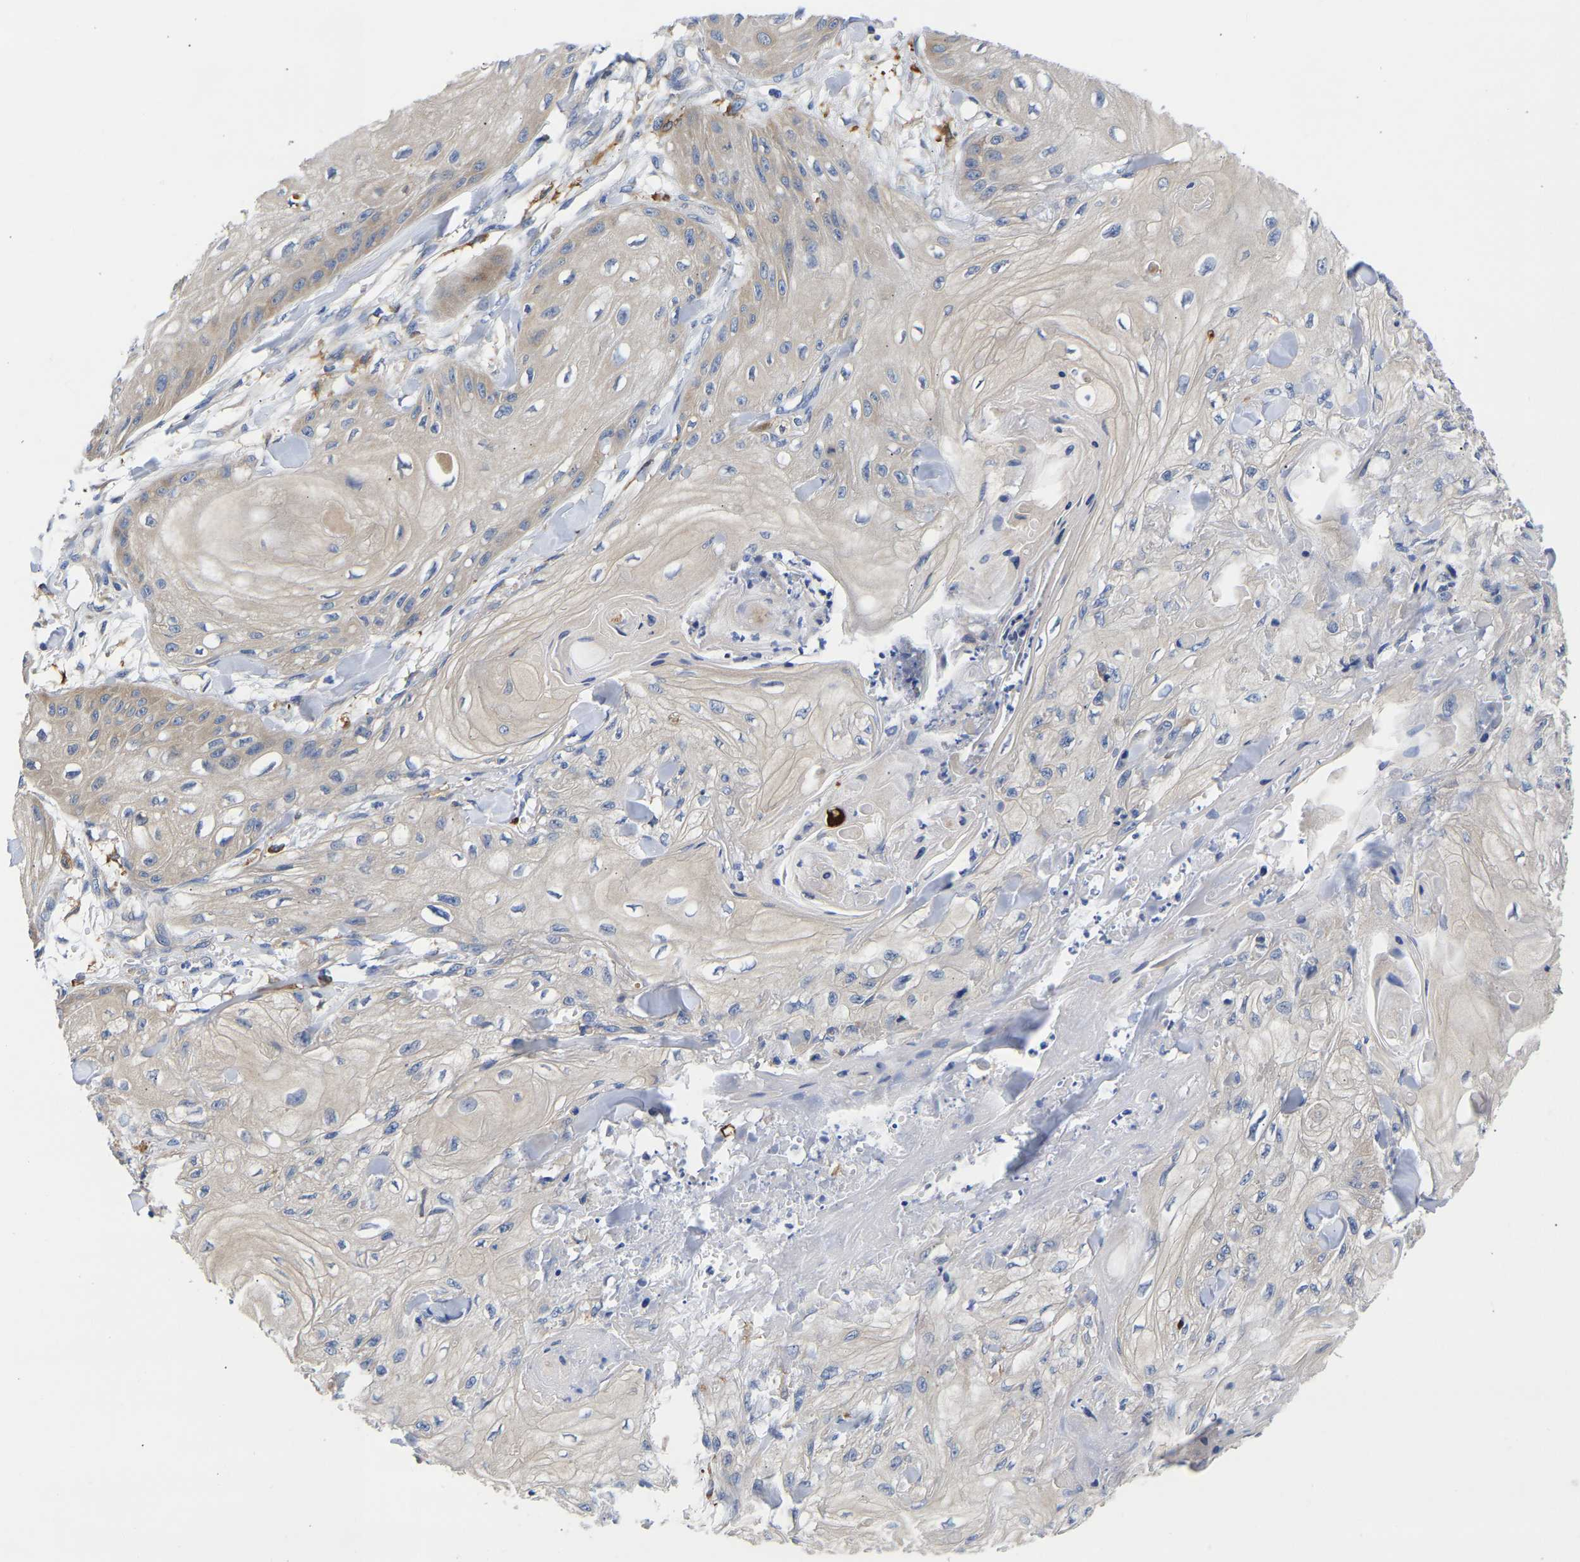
{"staining": {"intensity": "negative", "quantity": "none", "location": "none"}, "tissue": "skin cancer", "cell_type": "Tumor cells", "image_type": "cancer", "snomed": [{"axis": "morphology", "description": "Squamous cell carcinoma, NOS"}, {"axis": "topography", "description": "Skin"}], "caption": "Squamous cell carcinoma (skin) stained for a protein using immunohistochemistry (IHC) shows no expression tumor cells.", "gene": "CCDC6", "patient": {"sex": "male", "age": 74}}